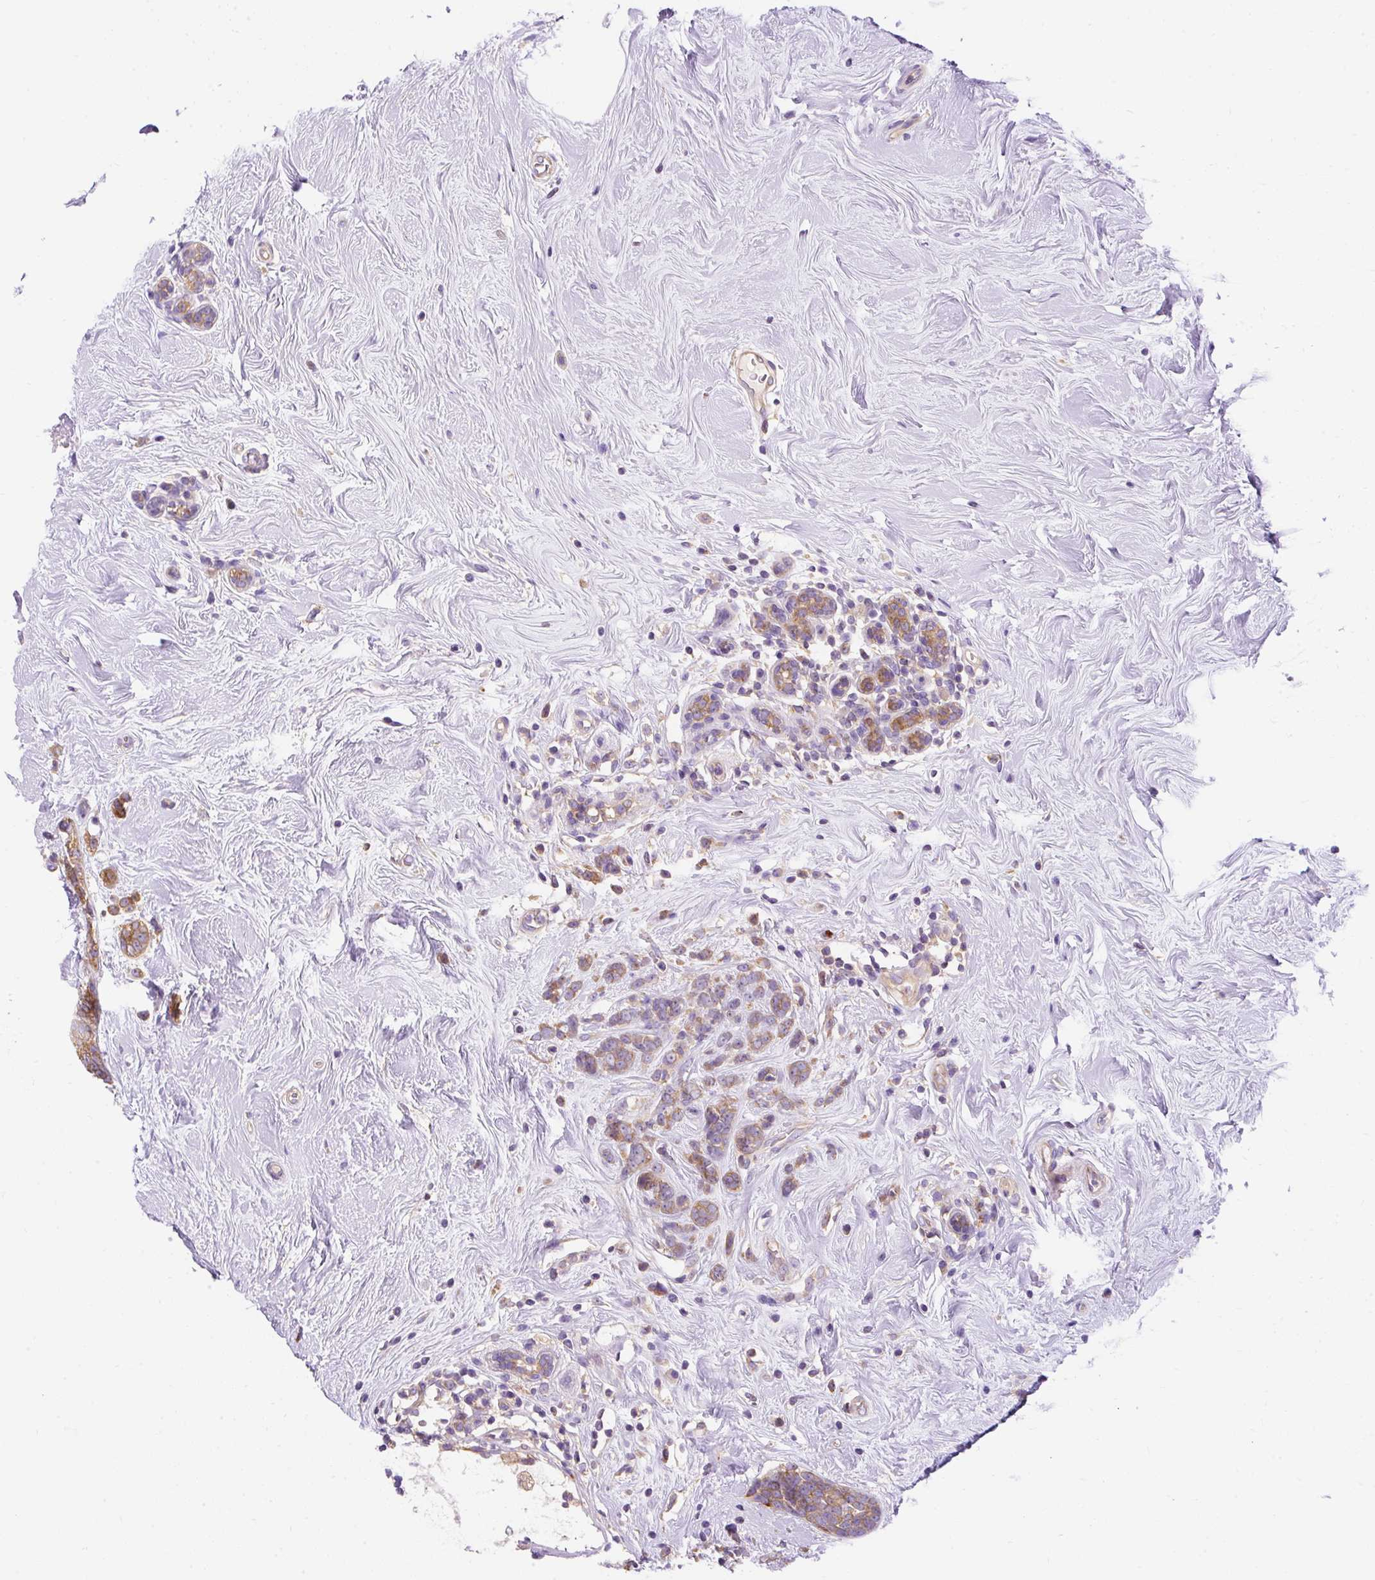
{"staining": {"intensity": "moderate", "quantity": ">75%", "location": "cytoplasmic/membranous"}, "tissue": "breast cancer", "cell_type": "Tumor cells", "image_type": "cancer", "snomed": [{"axis": "morphology", "description": "Lobular carcinoma"}, {"axis": "topography", "description": "Breast"}], "caption": "IHC micrograph of neoplastic tissue: breast cancer stained using immunohistochemistry (IHC) demonstrates medium levels of moderate protein expression localized specifically in the cytoplasmic/membranous of tumor cells, appearing as a cytoplasmic/membranous brown color.", "gene": "OR4K15", "patient": {"sex": "female", "age": 58}}